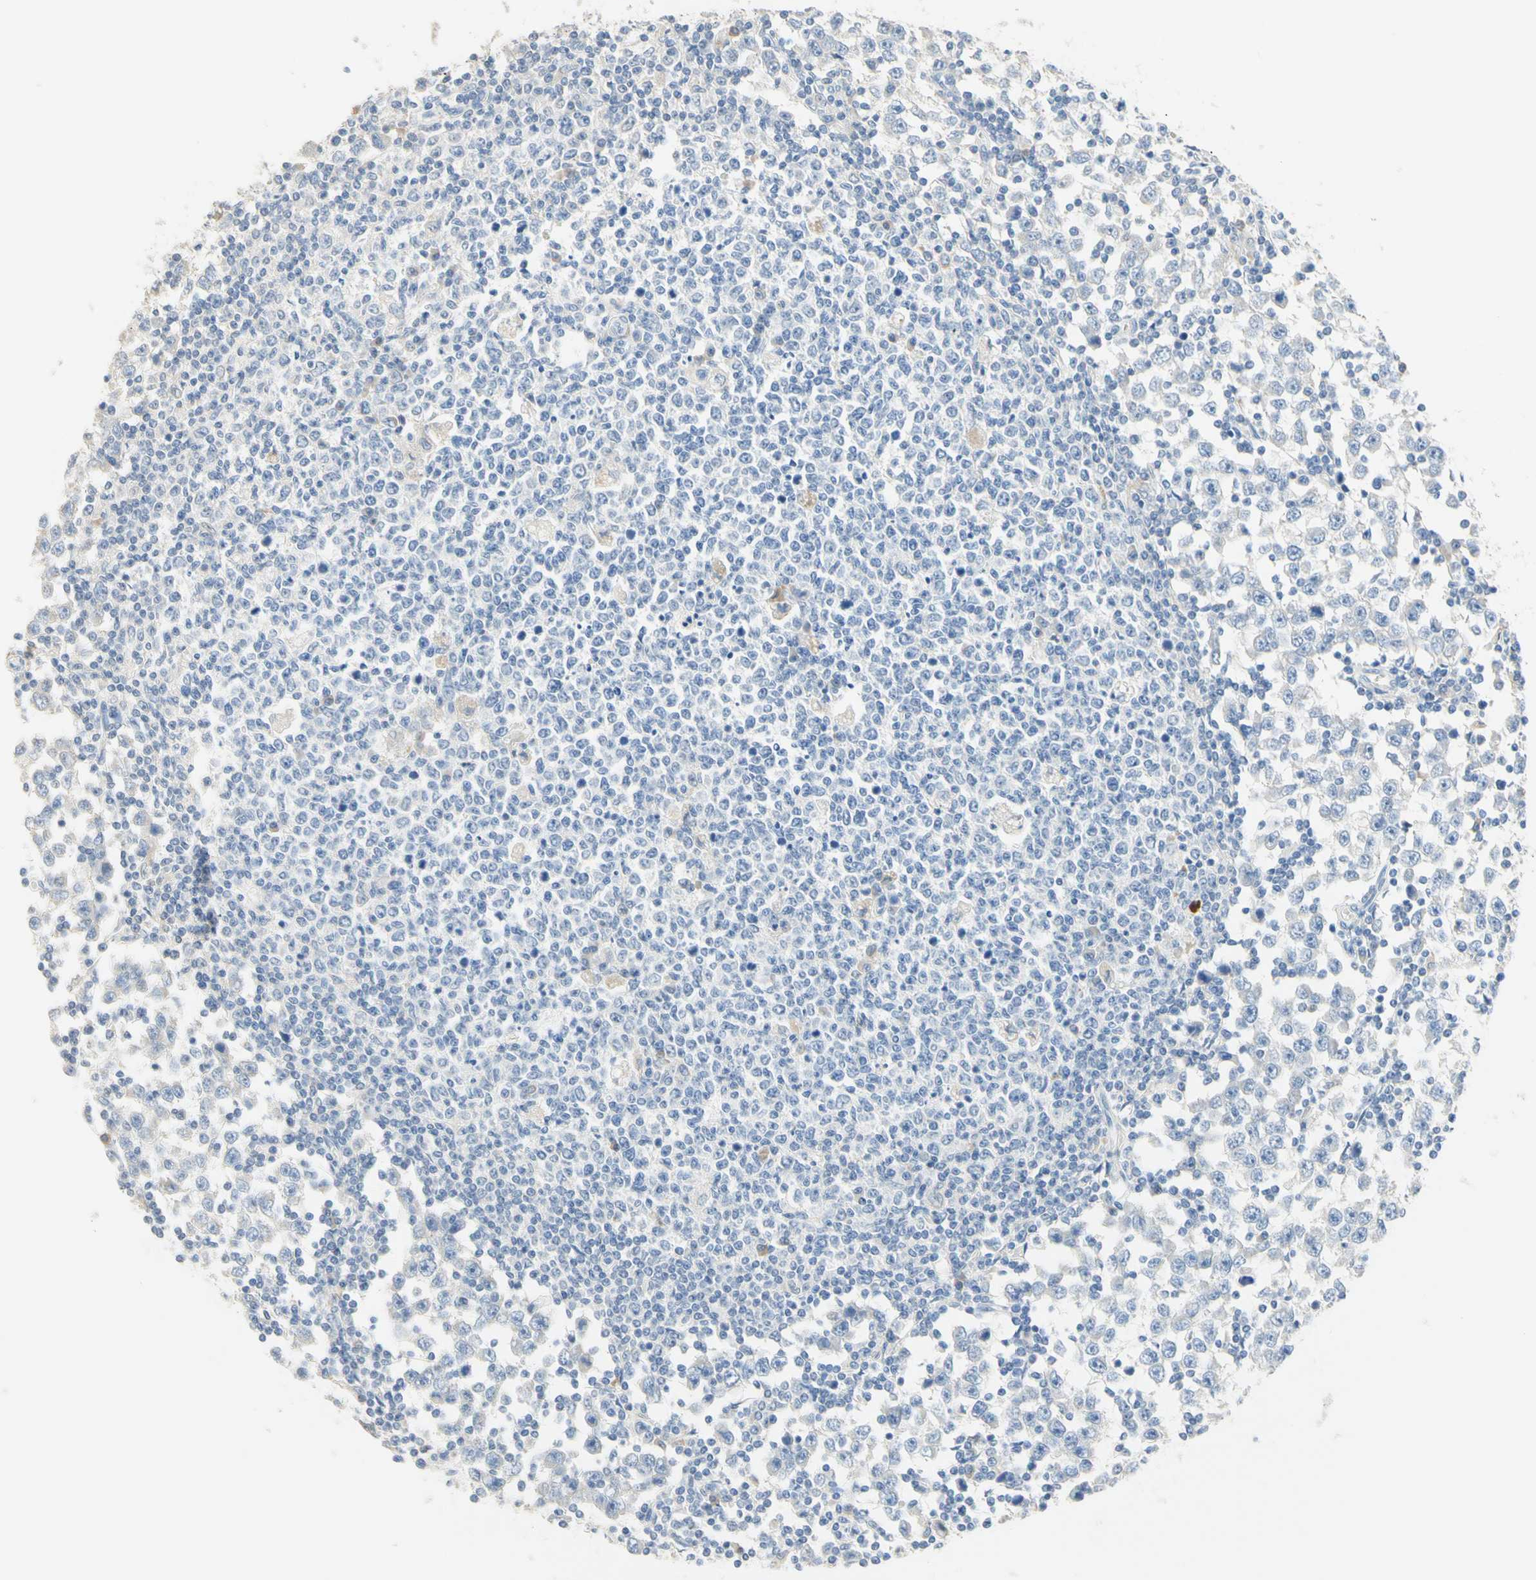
{"staining": {"intensity": "weak", "quantity": "<25%", "location": "cytoplasmic/membranous"}, "tissue": "testis cancer", "cell_type": "Tumor cells", "image_type": "cancer", "snomed": [{"axis": "morphology", "description": "Seminoma, NOS"}, {"axis": "topography", "description": "Testis"}], "caption": "Immunohistochemistry of human testis cancer demonstrates no staining in tumor cells.", "gene": "NECTIN4", "patient": {"sex": "male", "age": 65}}